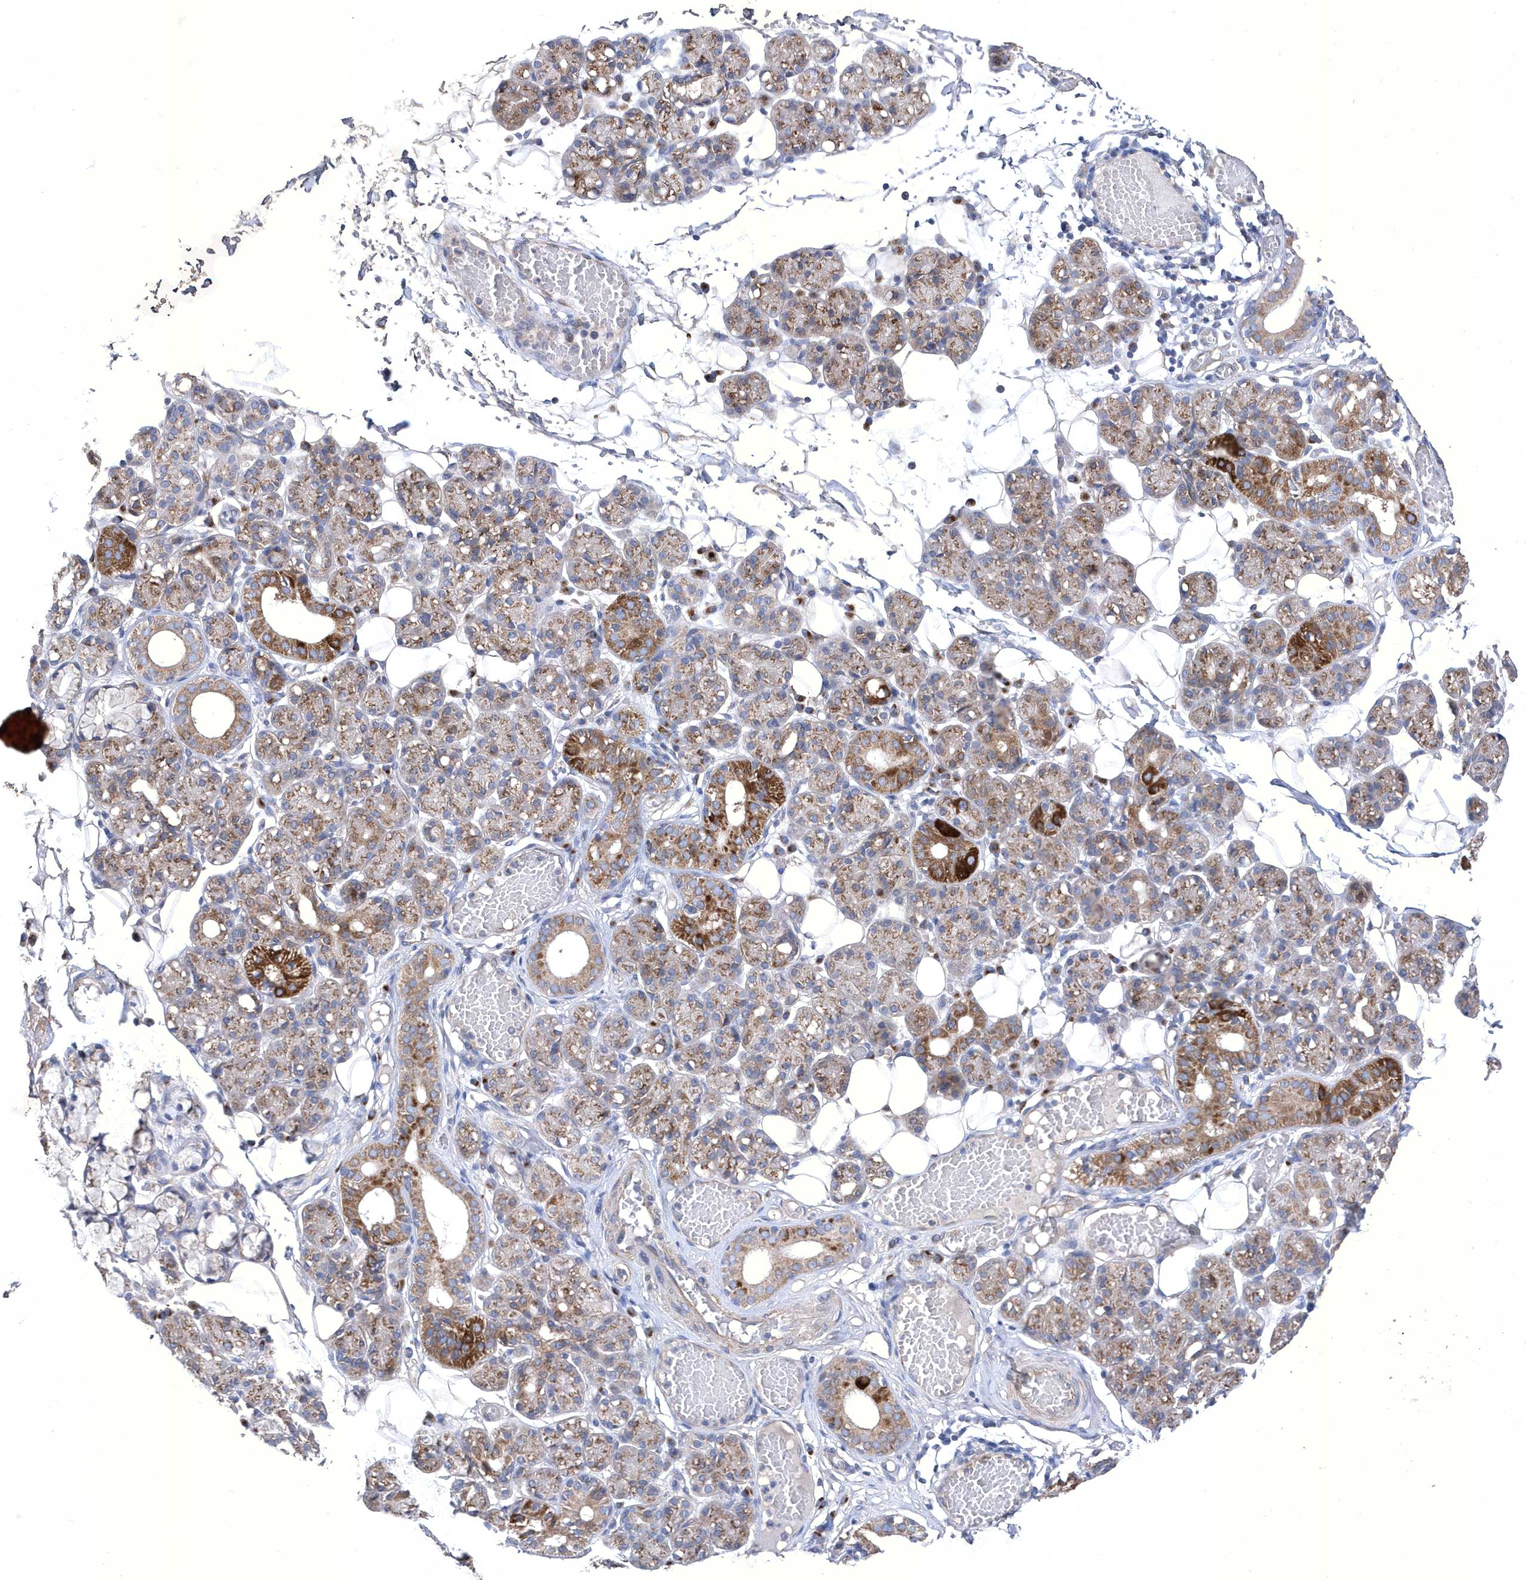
{"staining": {"intensity": "strong", "quantity": "25%-75%", "location": "cytoplasmic/membranous"}, "tissue": "salivary gland", "cell_type": "Glandular cells", "image_type": "normal", "snomed": [{"axis": "morphology", "description": "Normal tissue, NOS"}, {"axis": "topography", "description": "Salivary gland"}], "caption": "Protein analysis of benign salivary gland shows strong cytoplasmic/membranous expression in about 25%-75% of glandular cells.", "gene": "METTL8", "patient": {"sex": "male", "age": 63}}